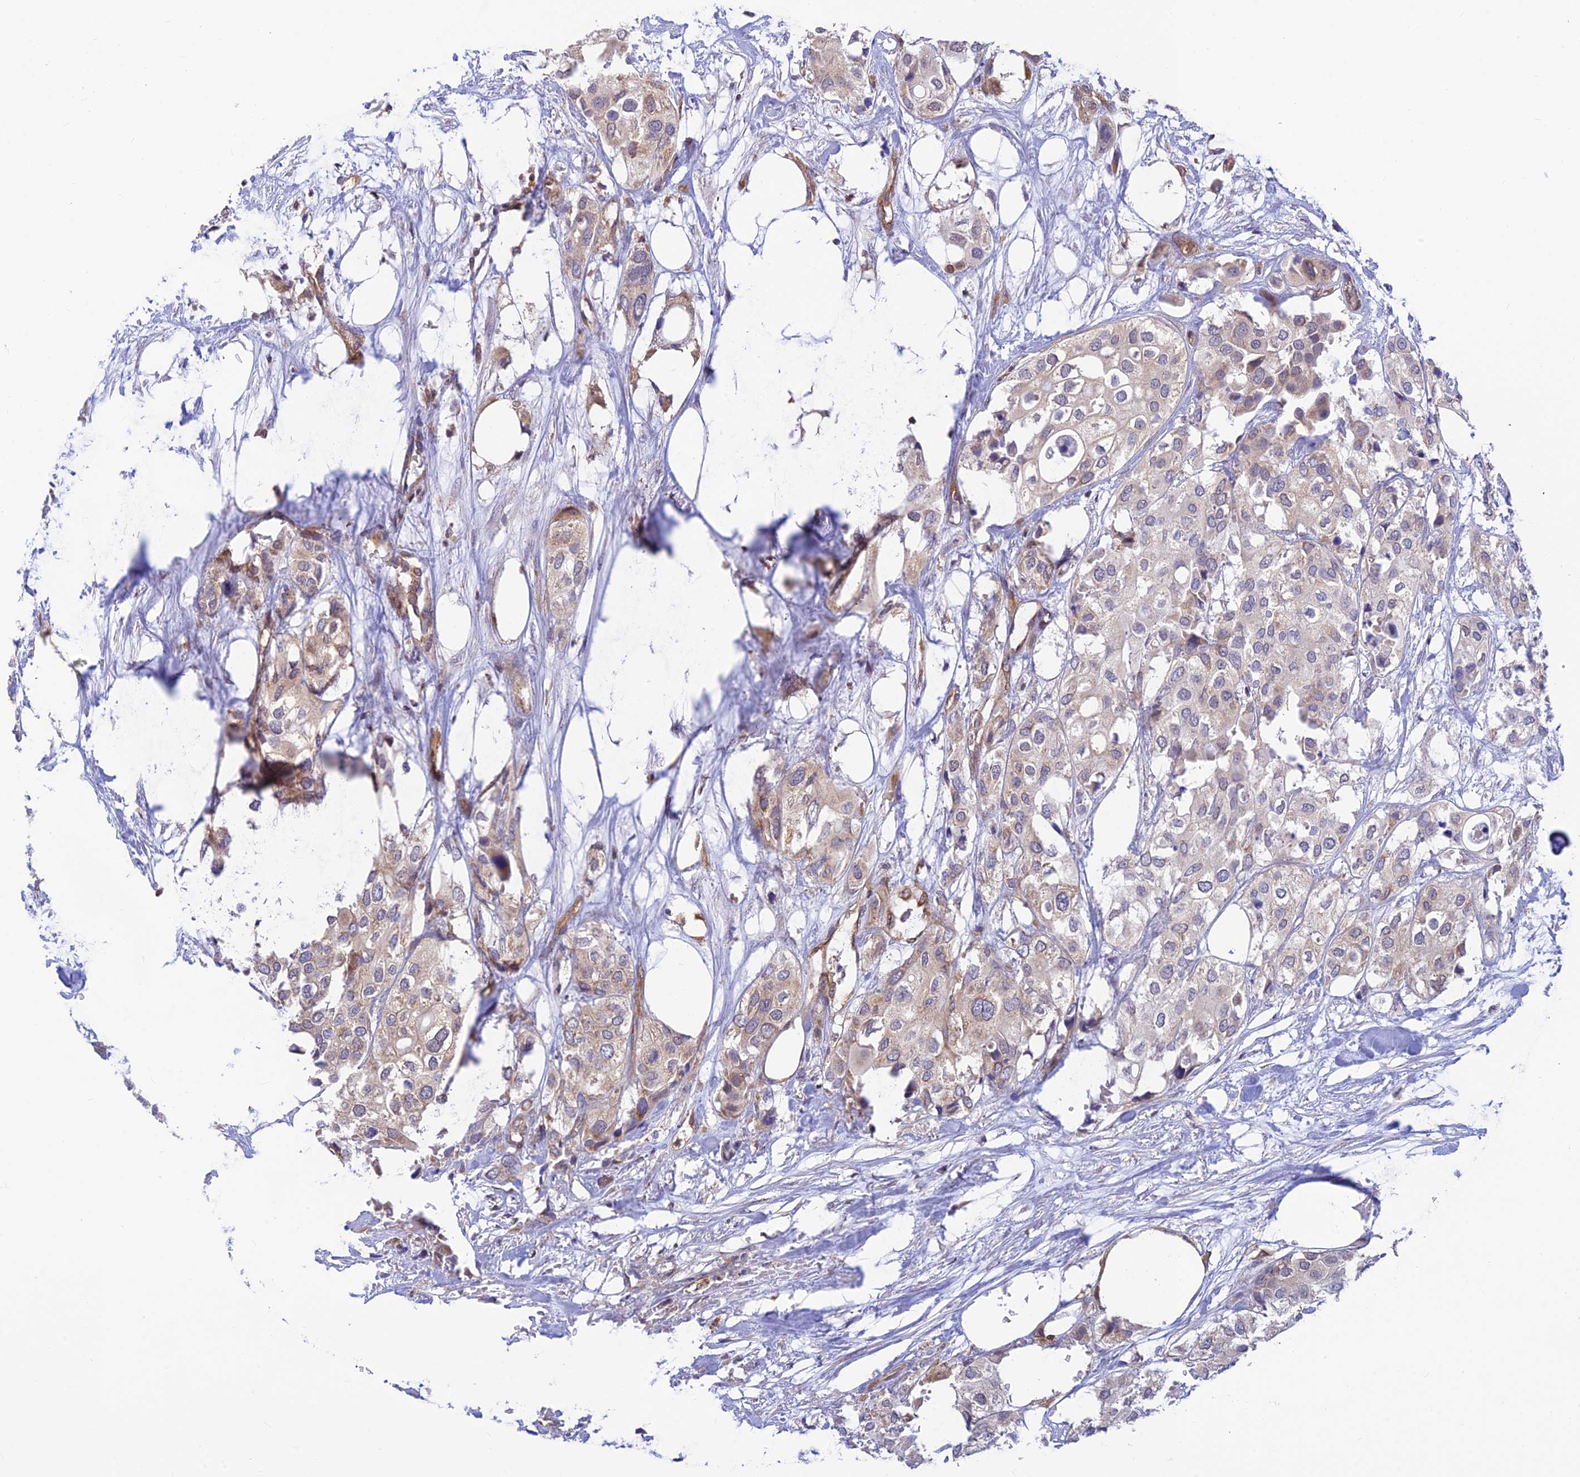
{"staining": {"intensity": "weak", "quantity": "25%-75%", "location": "cytoplasmic/membranous"}, "tissue": "urothelial cancer", "cell_type": "Tumor cells", "image_type": "cancer", "snomed": [{"axis": "morphology", "description": "Urothelial carcinoma, High grade"}, {"axis": "topography", "description": "Urinary bladder"}], "caption": "Immunohistochemical staining of human high-grade urothelial carcinoma demonstrates low levels of weak cytoplasmic/membranous expression in about 25%-75% of tumor cells.", "gene": "LYSMD2", "patient": {"sex": "male", "age": 64}}